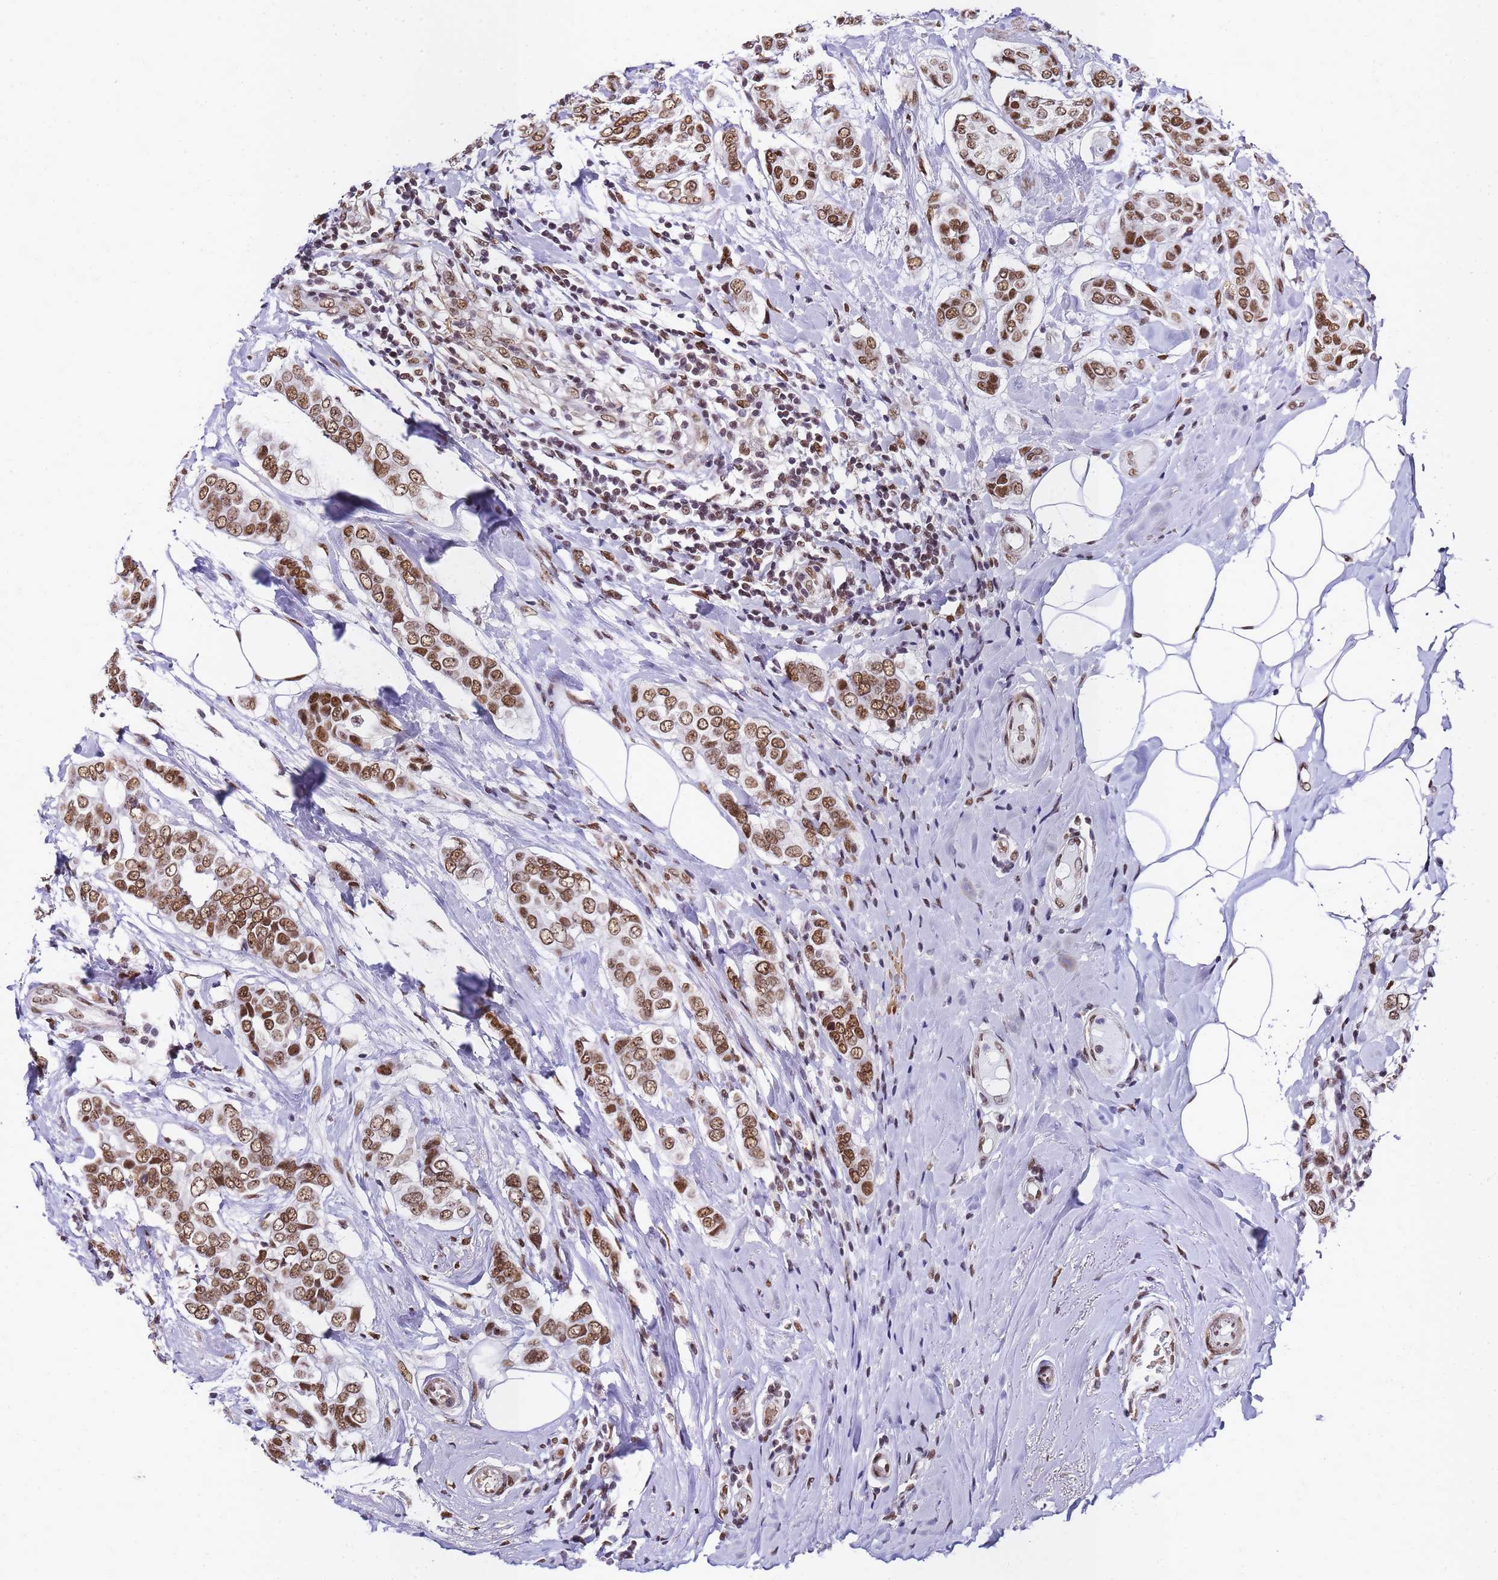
{"staining": {"intensity": "moderate", "quantity": ">75%", "location": "nuclear"}, "tissue": "breast cancer", "cell_type": "Tumor cells", "image_type": "cancer", "snomed": [{"axis": "morphology", "description": "Lobular carcinoma"}, {"axis": "topography", "description": "Breast"}], "caption": "DAB immunohistochemical staining of human lobular carcinoma (breast) exhibits moderate nuclear protein expression in approximately >75% of tumor cells.", "gene": "POLR1A", "patient": {"sex": "female", "age": 51}}